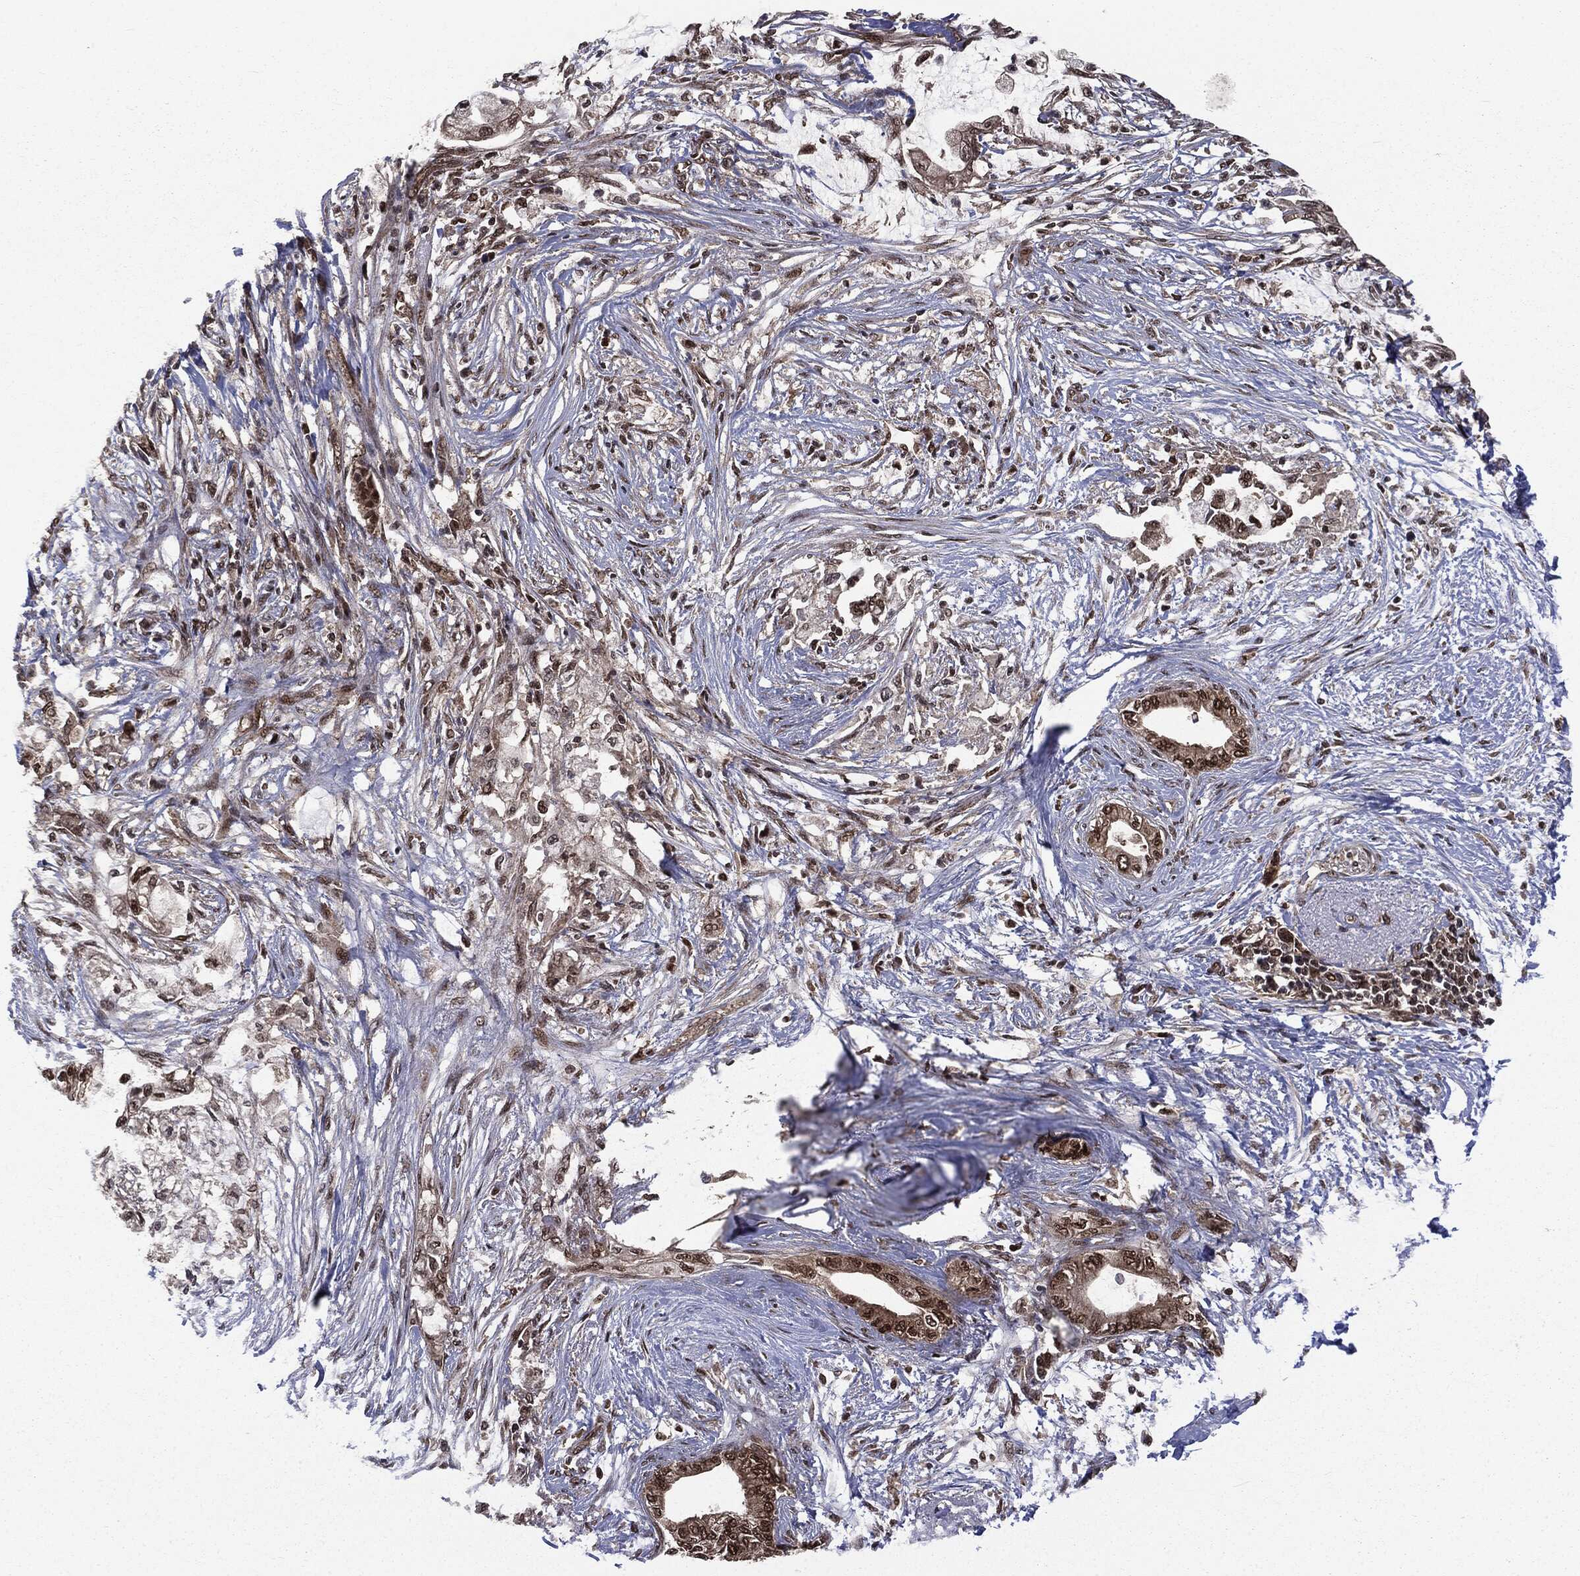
{"staining": {"intensity": "moderate", "quantity": ">75%", "location": "cytoplasmic/membranous,nuclear"}, "tissue": "pancreatic cancer", "cell_type": "Tumor cells", "image_type": "cancer", "snomed": [{"axis": "morphology", "description": "Normal tissue, NOS"}, {"axis": "morphology", "description": "Adenocarcinoma, NOS"}, {"axis": "topography", "description": "Pancreas"}, {"axis": "topography", "description": "Duodenum"}], "caption": "Immunohistochemistry (IHC) (DAB) staining of human pancreatic adenocarcinoma displays moderate cytoplasmic/membranous and nuclear protein positivity in approximately >75% of tumor cells.", "gene": "PTPA", "patient": {"sex": "female", "age": 60}}